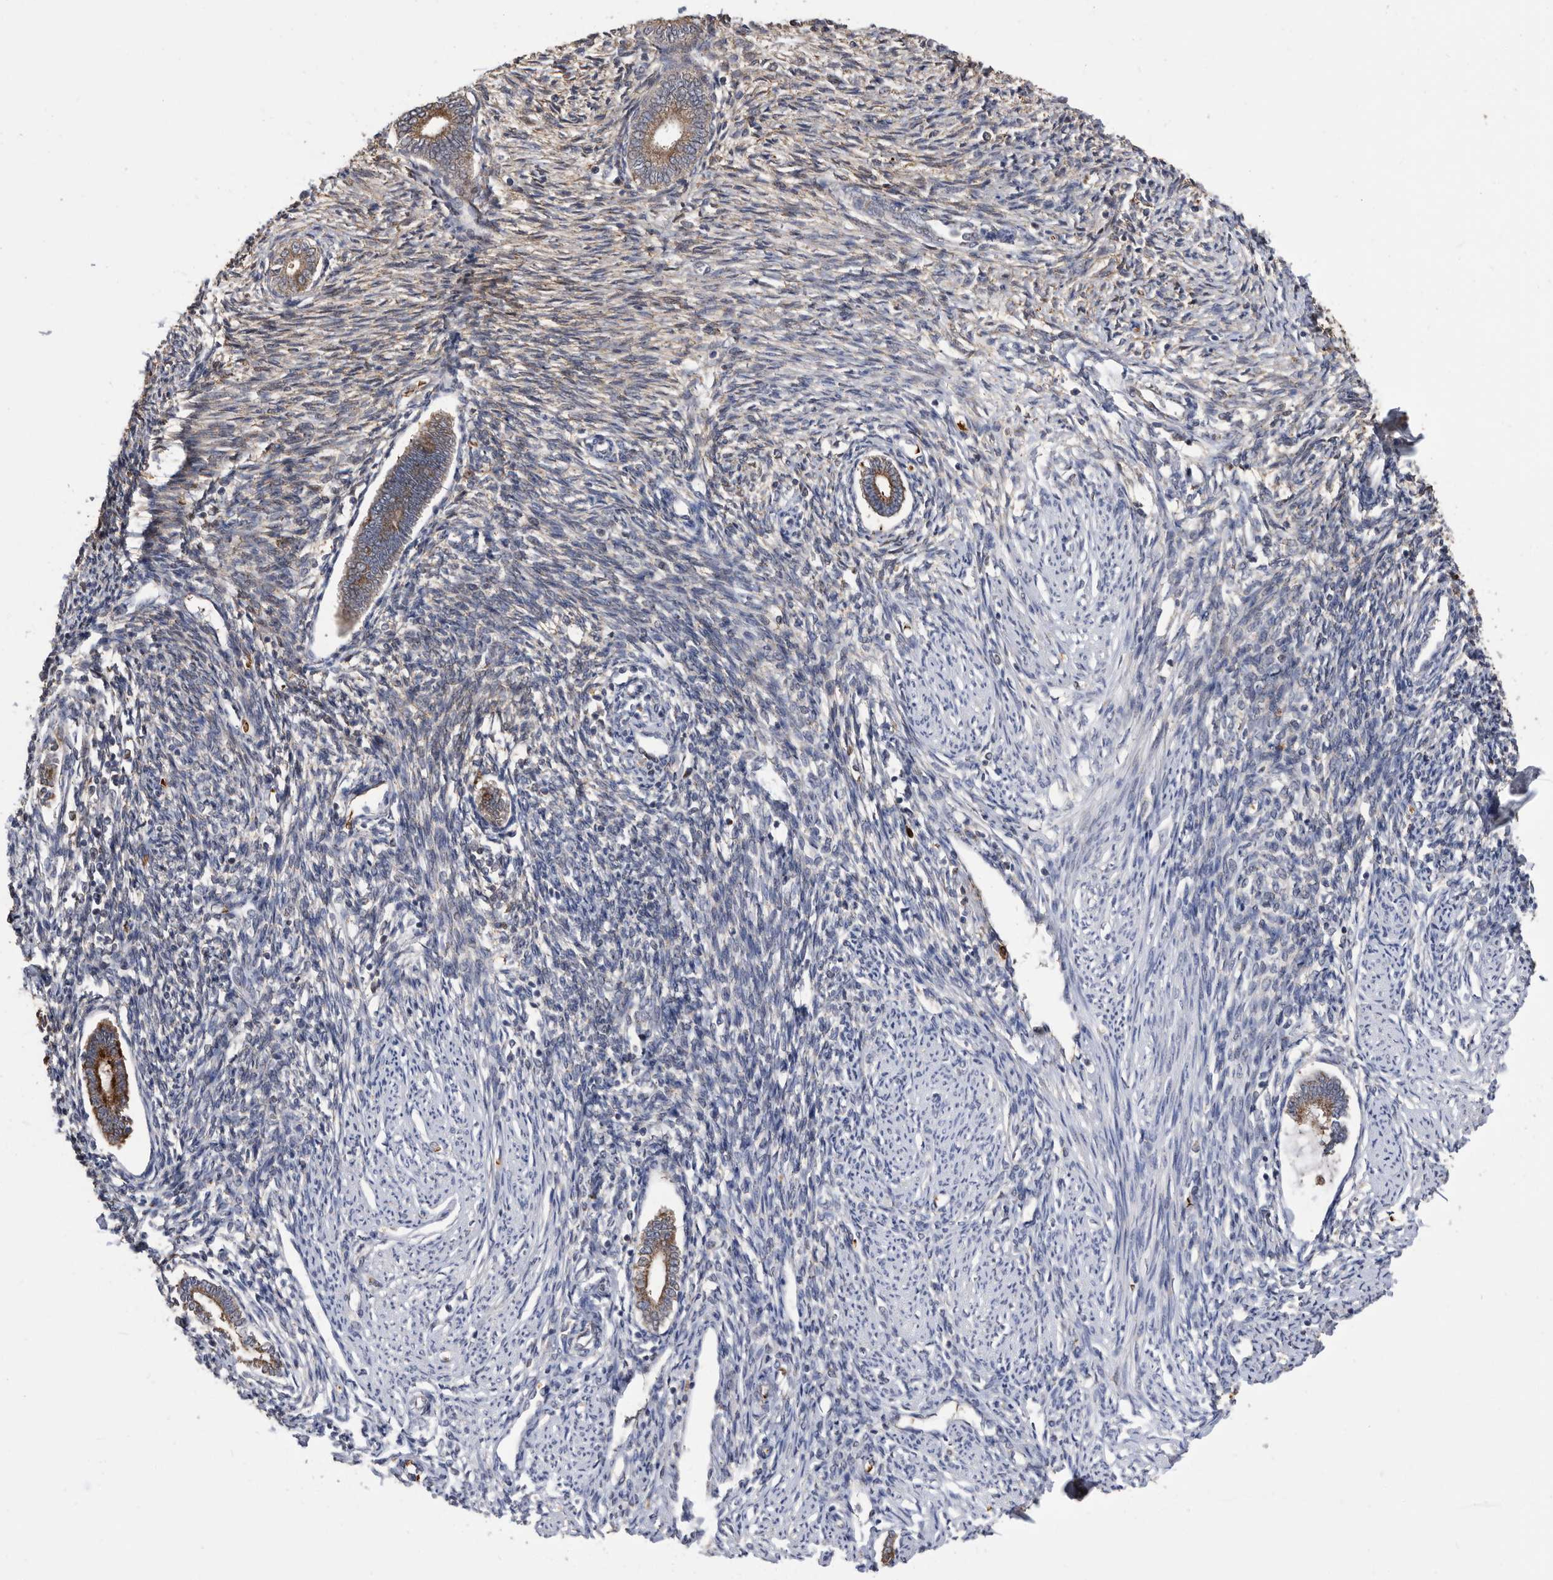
{"staining": {"intensity": "moderate", "quantity": "<25%", "location": "cytoplasmic/membranous"}, "tissue": "endometrium", "cell_type": "Cells in endometrial stroma", "image_type": "normal", "snomed": [{"axis": "morphology", "description": "Normal tissue, NOS"}, {"axis": "topography", "description": "Endometrium"}], "caption": "IHC of benign endometrium reveals low levels of moderate cytoplasmic/membranous staining in about <25% of cells in endometrial stroma. (Brightfield microscopy of DAB IHC at high magnification).", "gene": "CRISPLD2", "patient": {"sex": "female", "age": 56}}